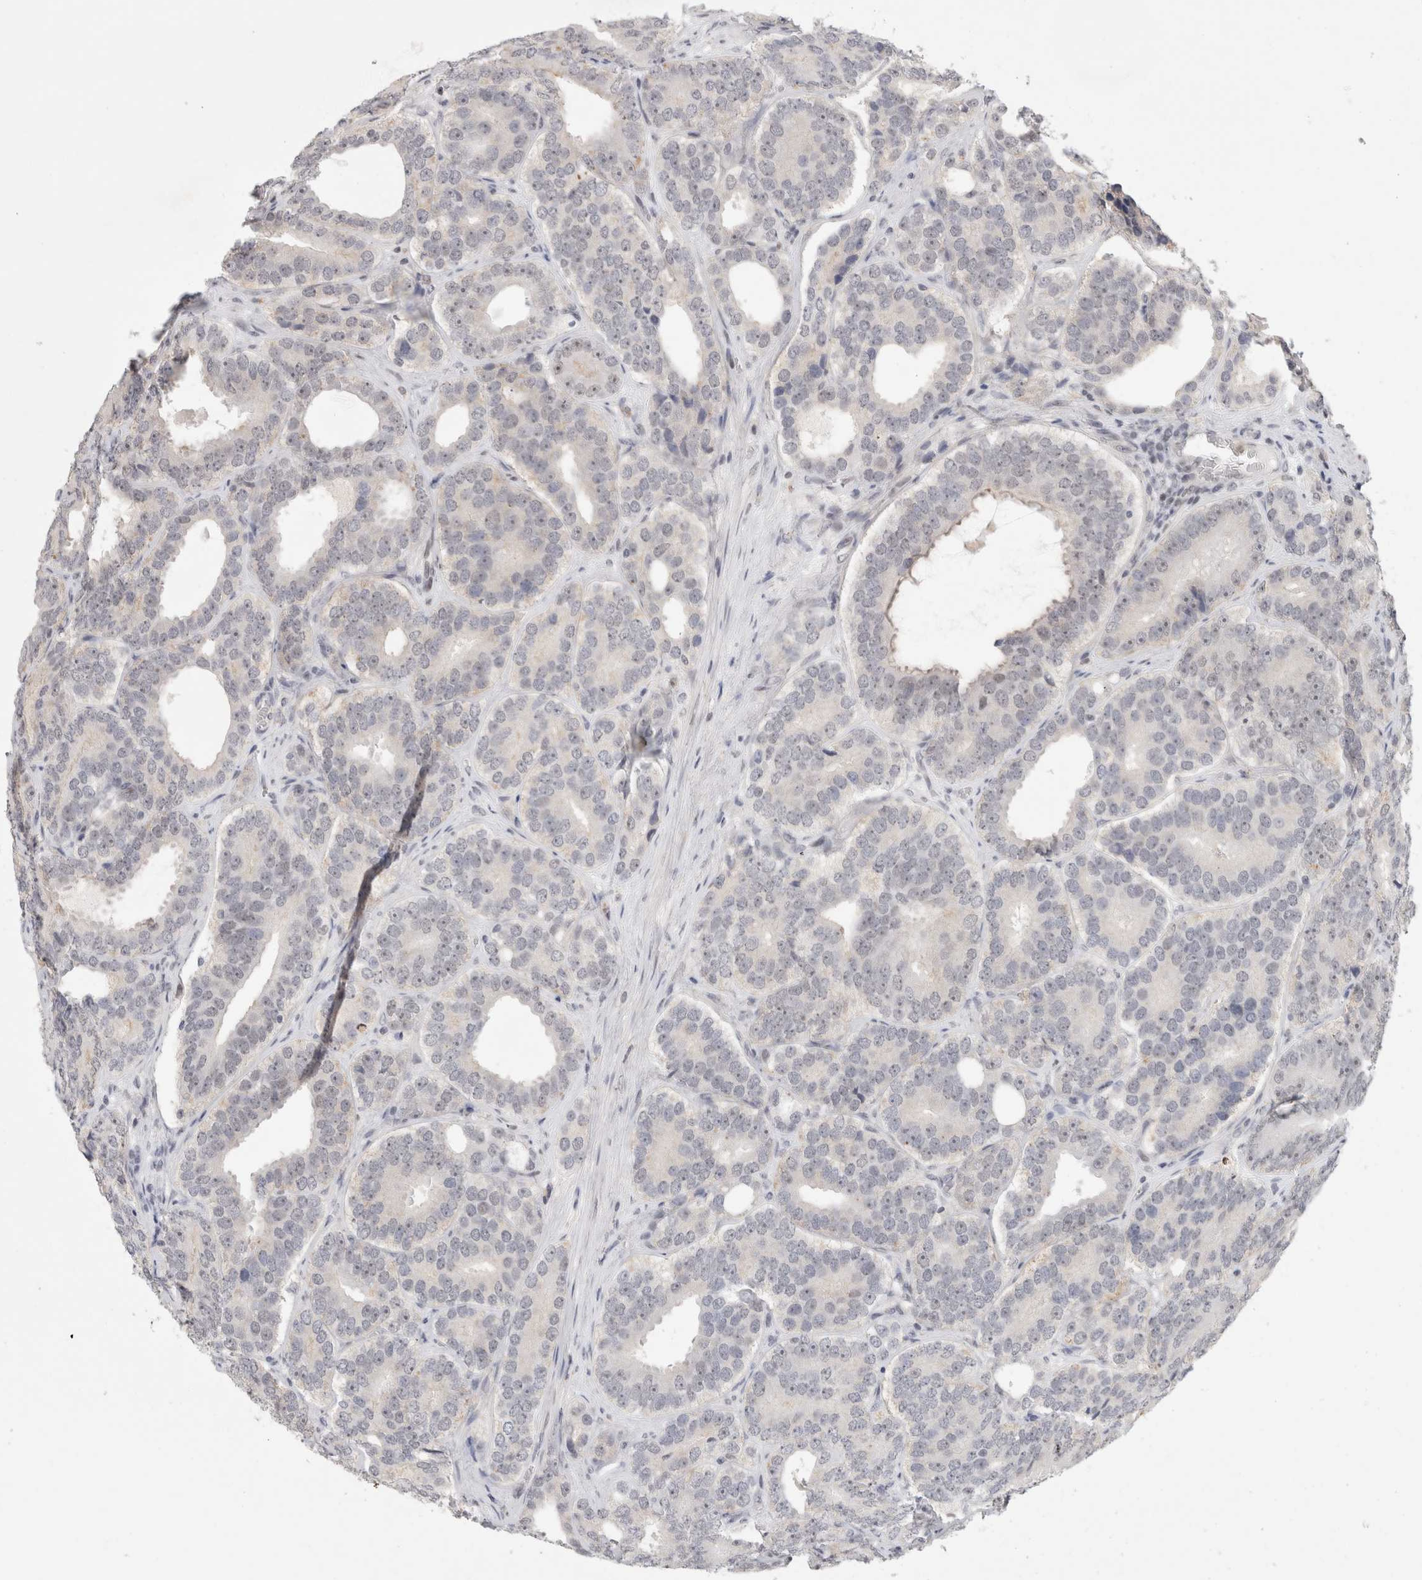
{"staining": {"intensity": "negative", "quantity": "none", "location": "none"}, "tissue": "prostate cancer", "cell_type": "Tumor cells", "image_type": "cancer", "snomed": [{"axis": "morphology", "description": "Adenocarcinoma, High grade"}, {"axis": "topography", "description": "Prostate"}], "caption": "High magnification brightfield microscopy of prostate cancer stained with DAB (brown) and counterstained with hematoxylin (blue): tumor cells show no significant expression.", "gene": "SENP6", "patient": {"sex": "male", "age": 56}}